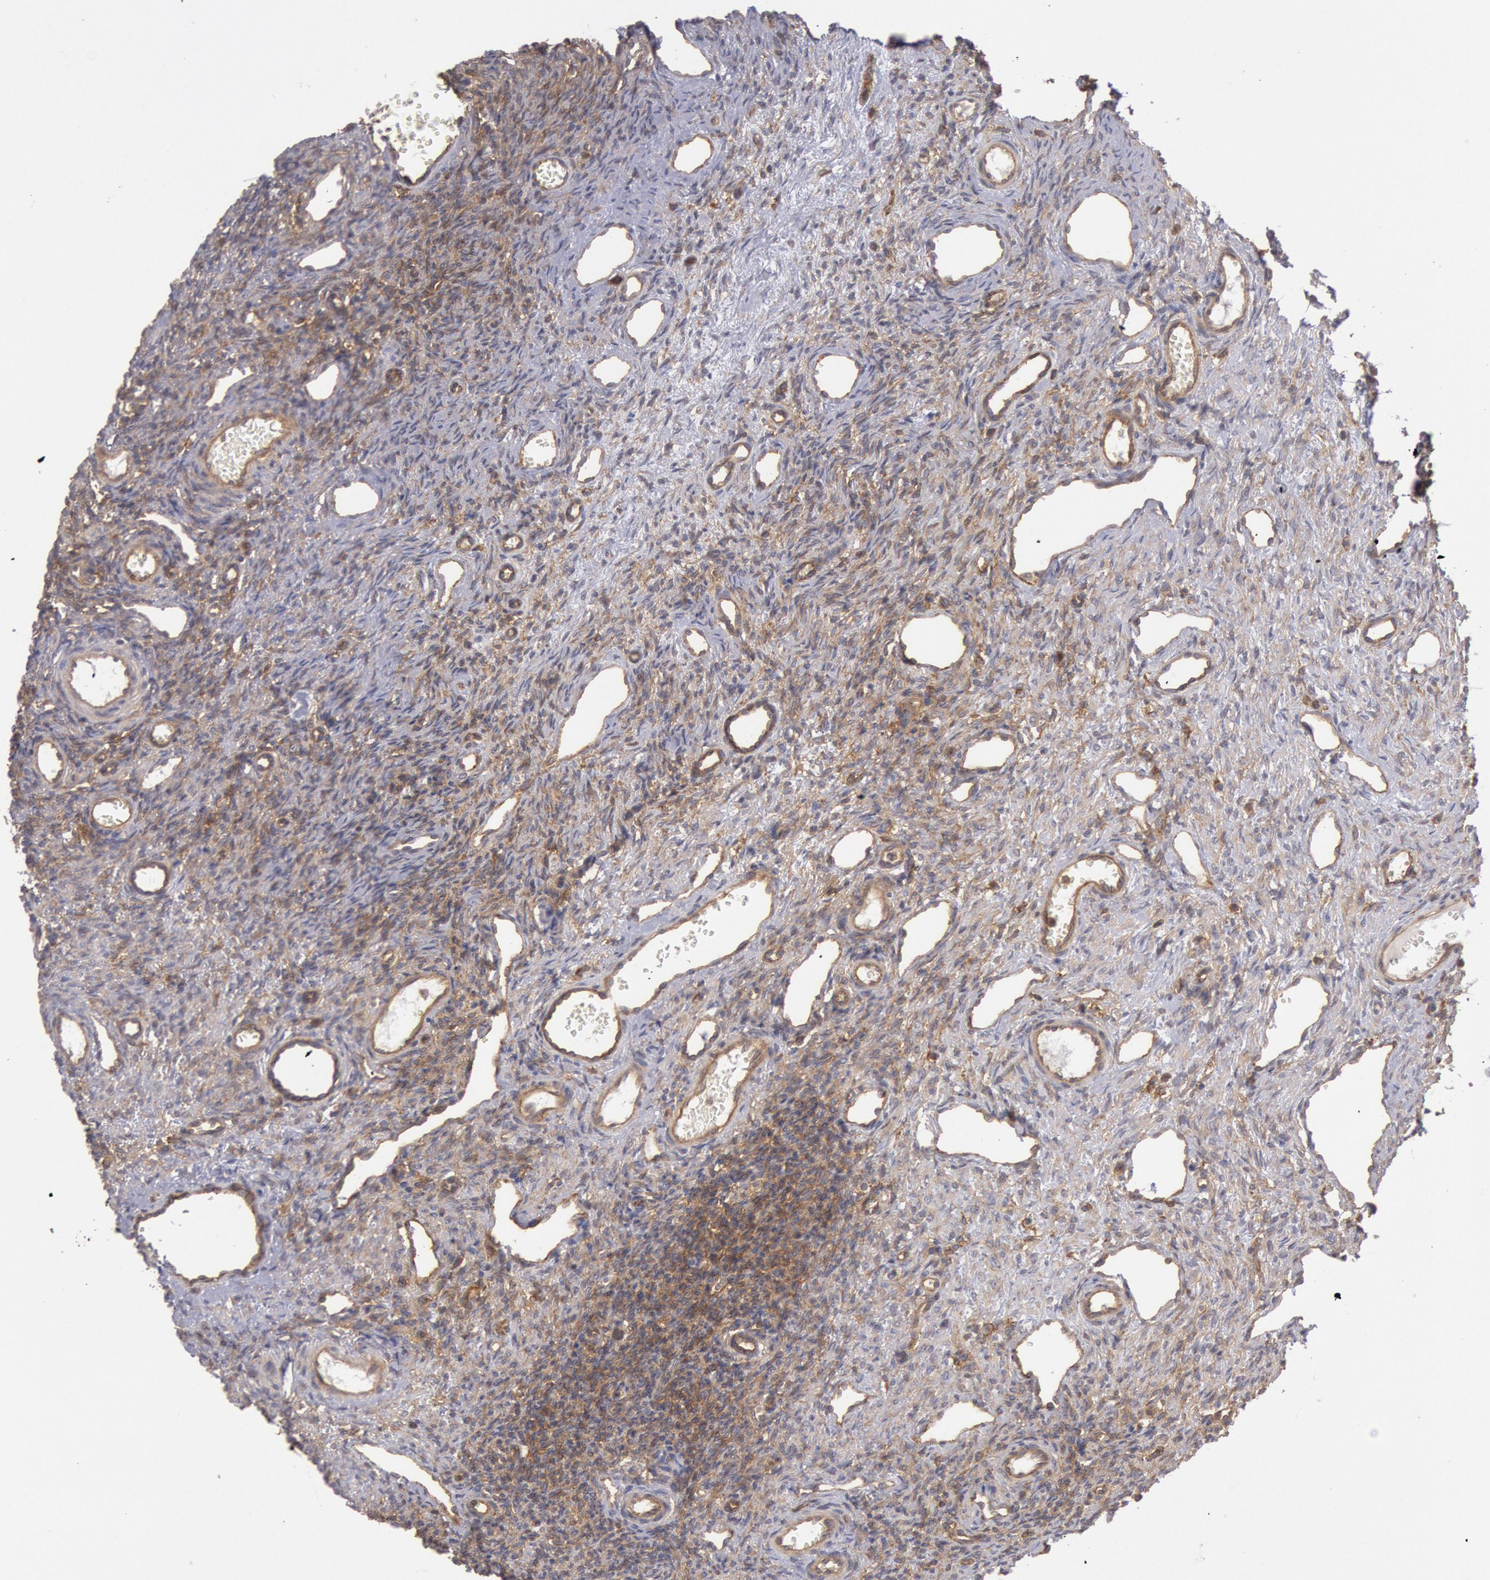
{"staining": {"intensity": "weak", "quantity": "25%-75%", "location": "cytoplasmic/membranous"}, "tissue": "ovary", "cell_type": "Follicle cells", "image_type": "normal", "snomed": [{"axis": "morphology", "description": "Normal tissue, NOS"}, {"axis": "topography", "description": "Ovary"}], "caption": "Protein staining by IHC displays weak cytoplasmic/membranous staining in approximately 25%-75% of follicle cells in unremarkable ovary. (DAB (3,3'-diaminobenzidine) IHC, brown staining for protein, blue staining for nuclei).", "gene": "STX4", "patient": {"sex": "female", "age": 33}}